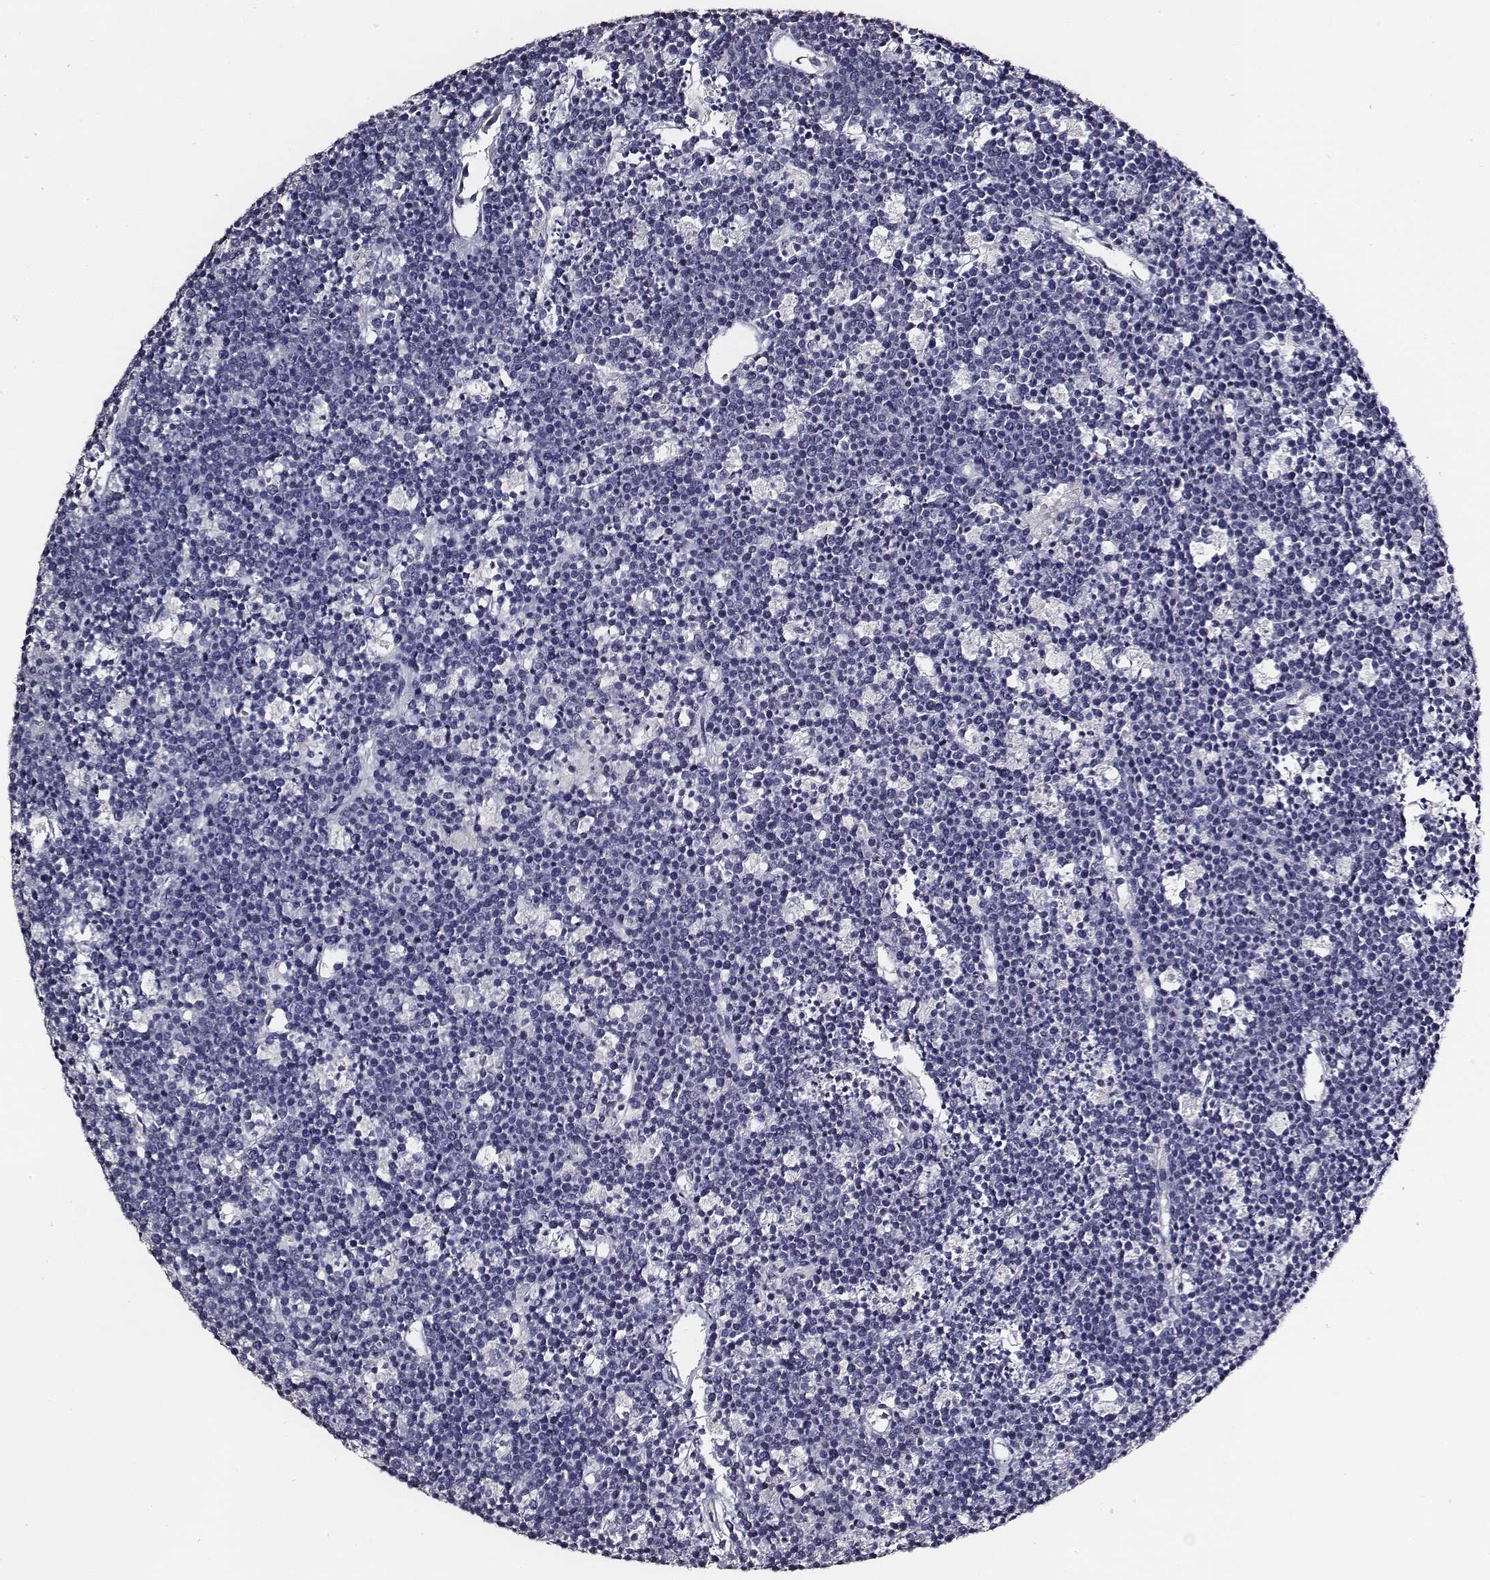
{"staining": {"intensity": "negative", "quantity": "none", "location": "none"}, "tissue": "lymphoma", "cell_type": "Tumor cells", "image_type": "cancer", "snomed": [{"axis": "morphology", "description": "Malignant lymphoma, non-Hodgkin's type, High grade"}, {"axis": "topography", "description": "Ovary"}], "caption": "Tumor cells are negative for brown protein staining in lymphoma.", "gene": "AADAT", "patient": {"sex": "female", "age": 56}}